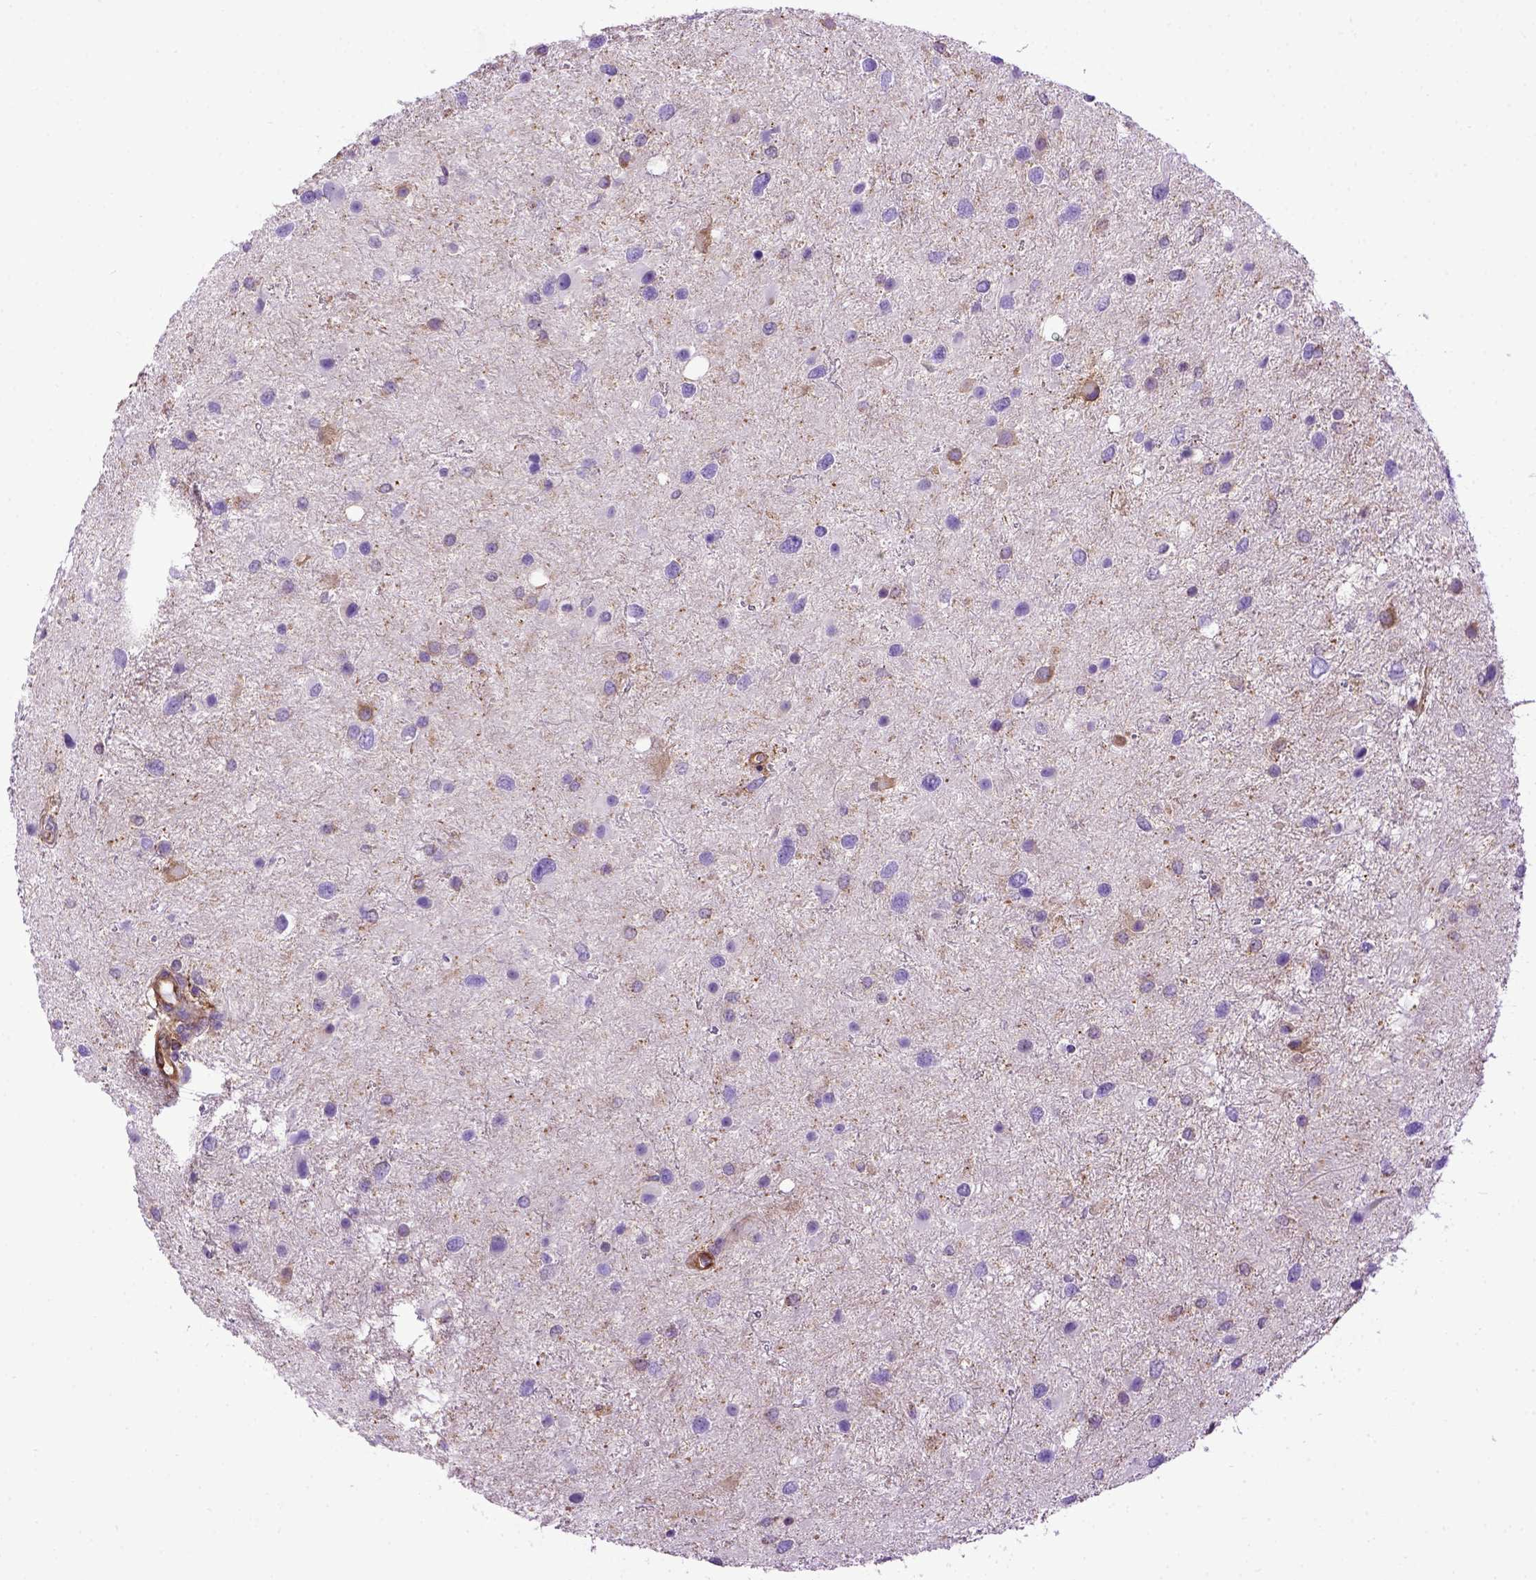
{"staining": {"intensity": "negative", "quantity": "none", "location": "none"}, "tissue": "glioma", "cell_type": "Tumor cells", "image_type": "cancer", "snomed": [{"axis": "morphology", "description": "Glioma, malignant, Low grade"}, {"axis": "topography", "description": "Brain"}], "caption": "Human malignant glioma (low-grade) stained for a protein using immunohistochemistry displays no positivity in tumor cells.", "gene": "MVP", "patient": {"sex": "female", "age": 32}}